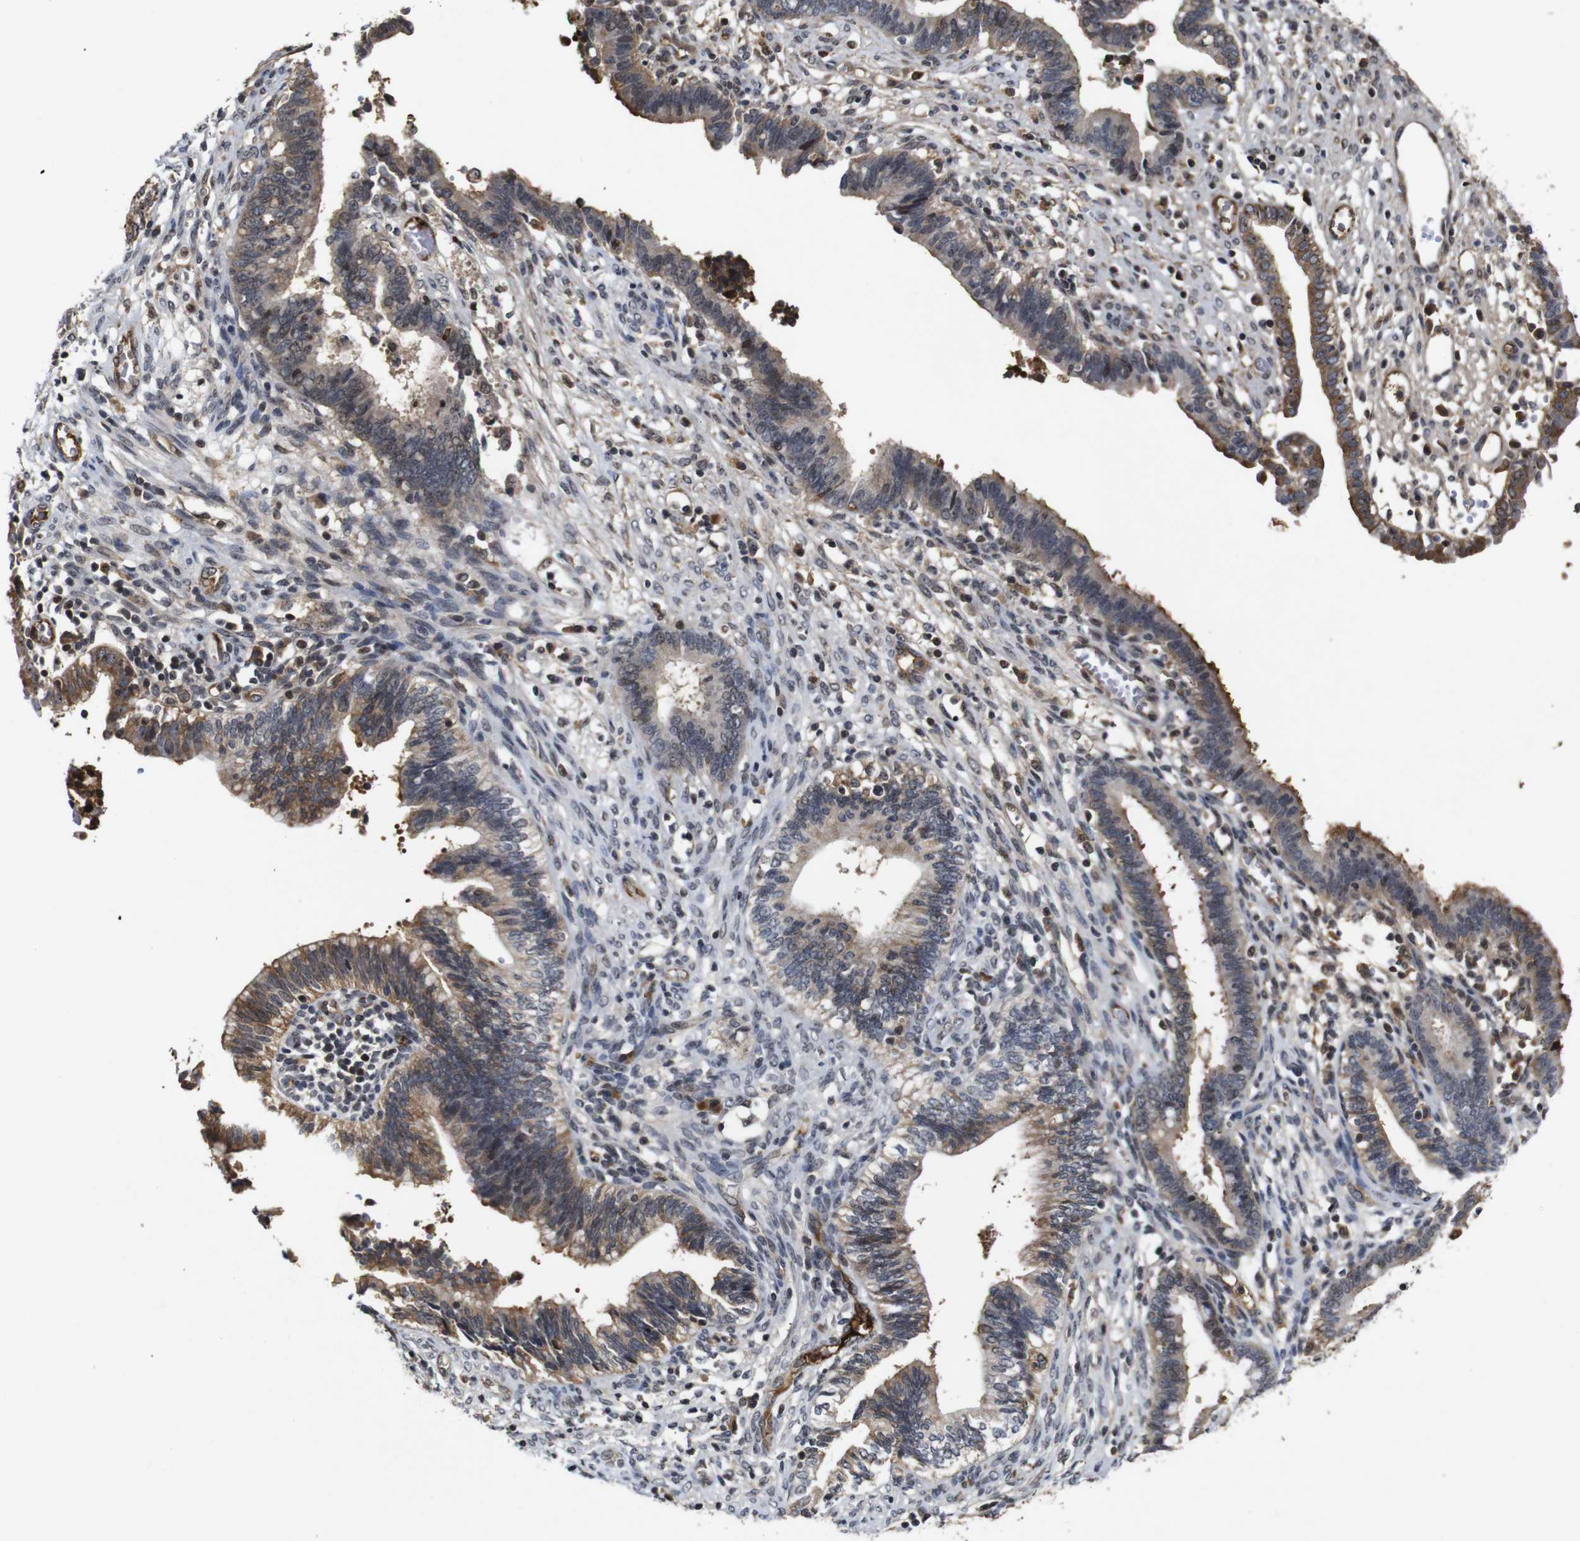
{"staining": {"intensity": "moderate", "quantity": ">75%", "location": "cytoplasmic/membranous"}, "tissue": "cervical cancer", "cell_type": "Tumor cells", "image_type": "cancer", "snomed": [{"axis": "morphology", "description": "Adenocarcinoma, NOS"}, {"axis": "topography", "description": "Cervix"}], "caption": "A photomicrograph of cervical cancer stained for a protein demonstrates moderate cytoplasmic/membranous brown staining in tumor cells. (DAB IHC, brown staining for protein, blue staining for nuclei).", "gene": "MYC", "patient": {"sex": "female", "age": 44}}